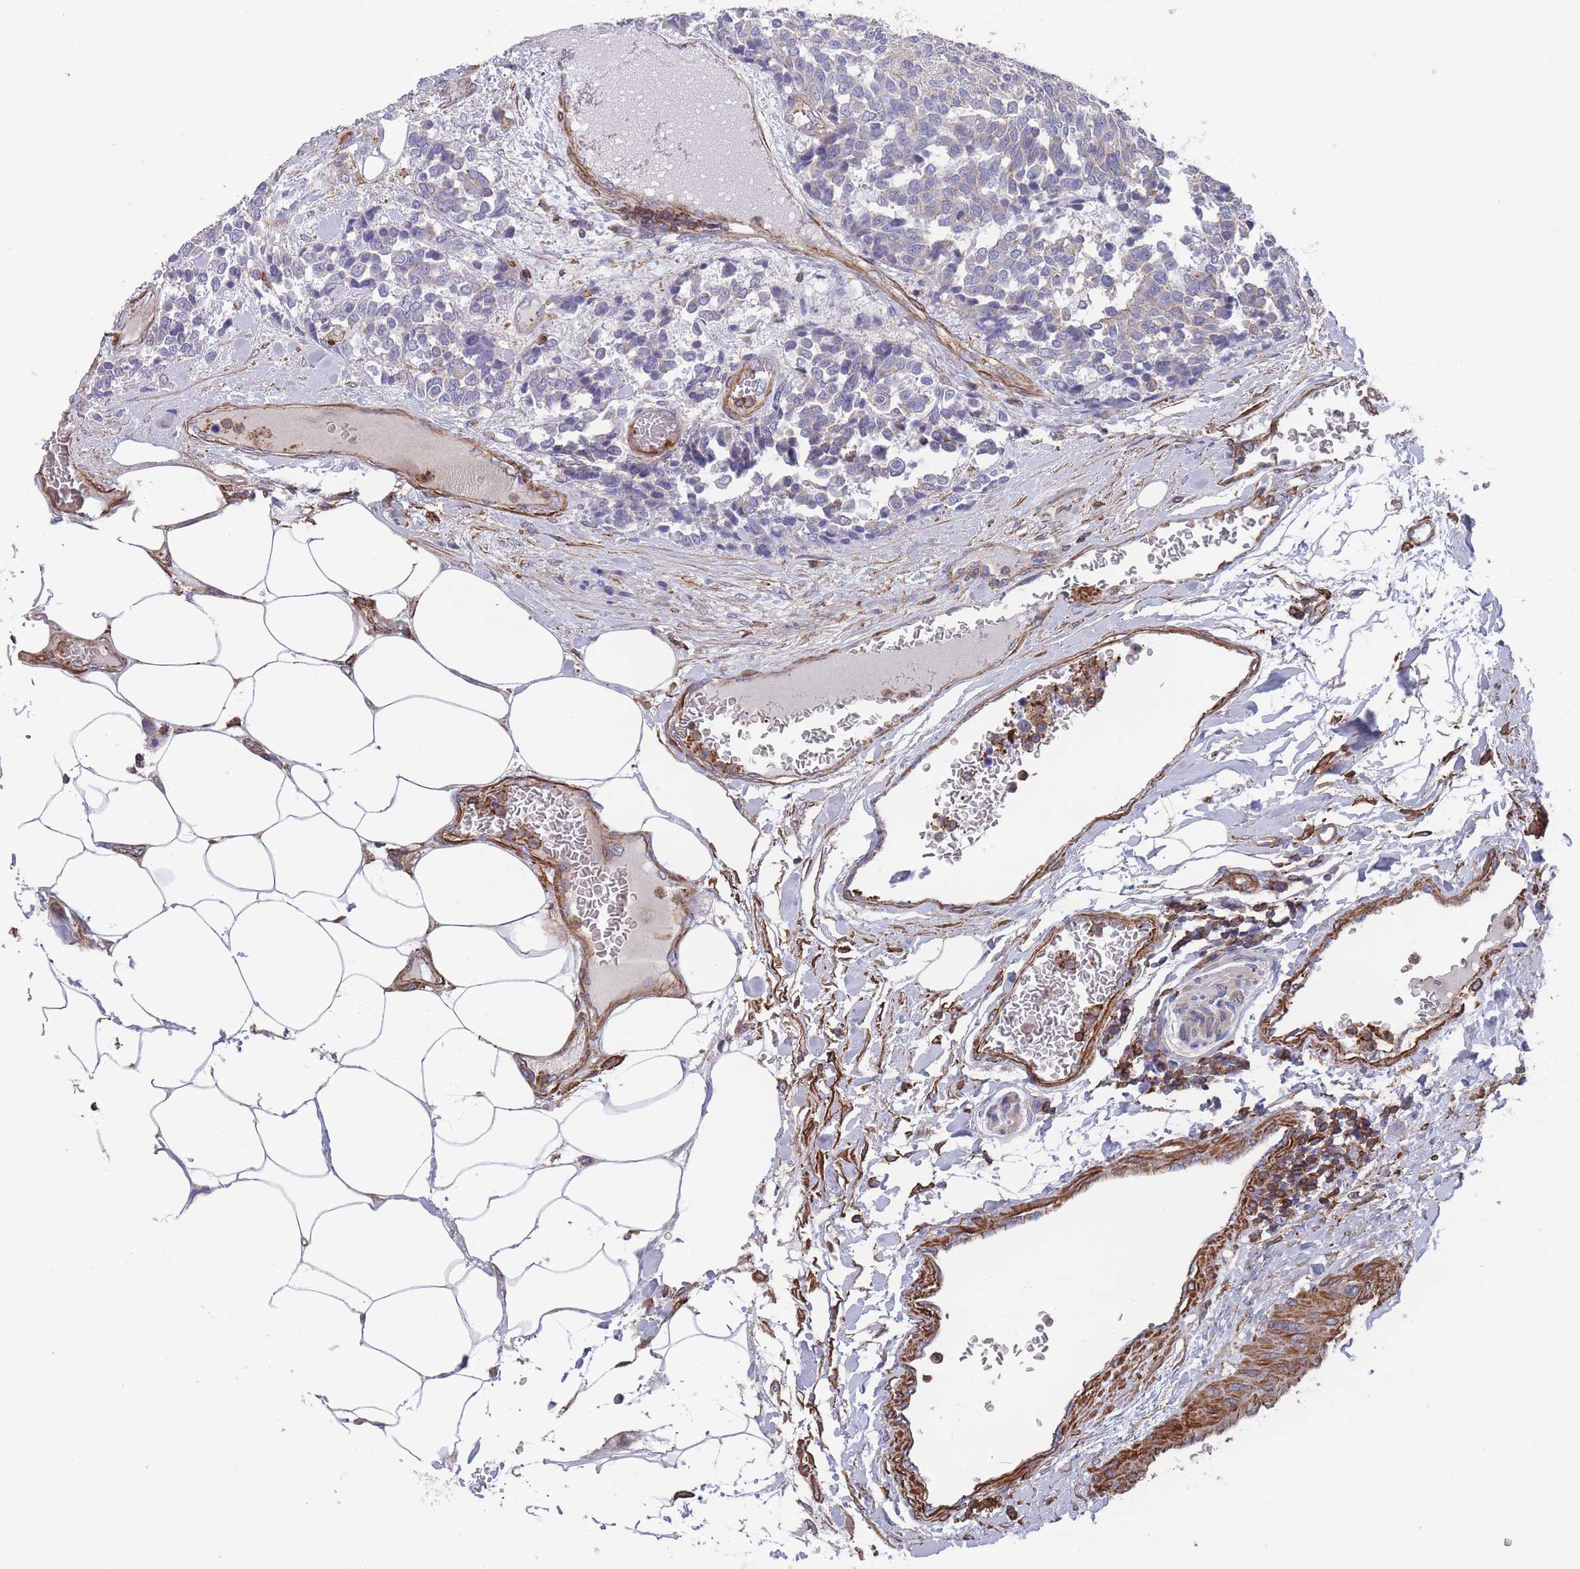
{"staining": {"intensity": "negative", "quantity": "none", "location": "none"}, "tissue": "carcinoid", "cell_type": "Tumor cells", "image_type": "cancer", "snomed": [{"axis": "morphology", "description": "Carcinoid, malignant, NOS"}, {"axis": "topography", "description": "Pancreas"}], "caption": "Tumor cells are negative for protein expression in human carcinoid.", "gene": "SCCPDH", "patient": {"sex": "female", "age": 54}}